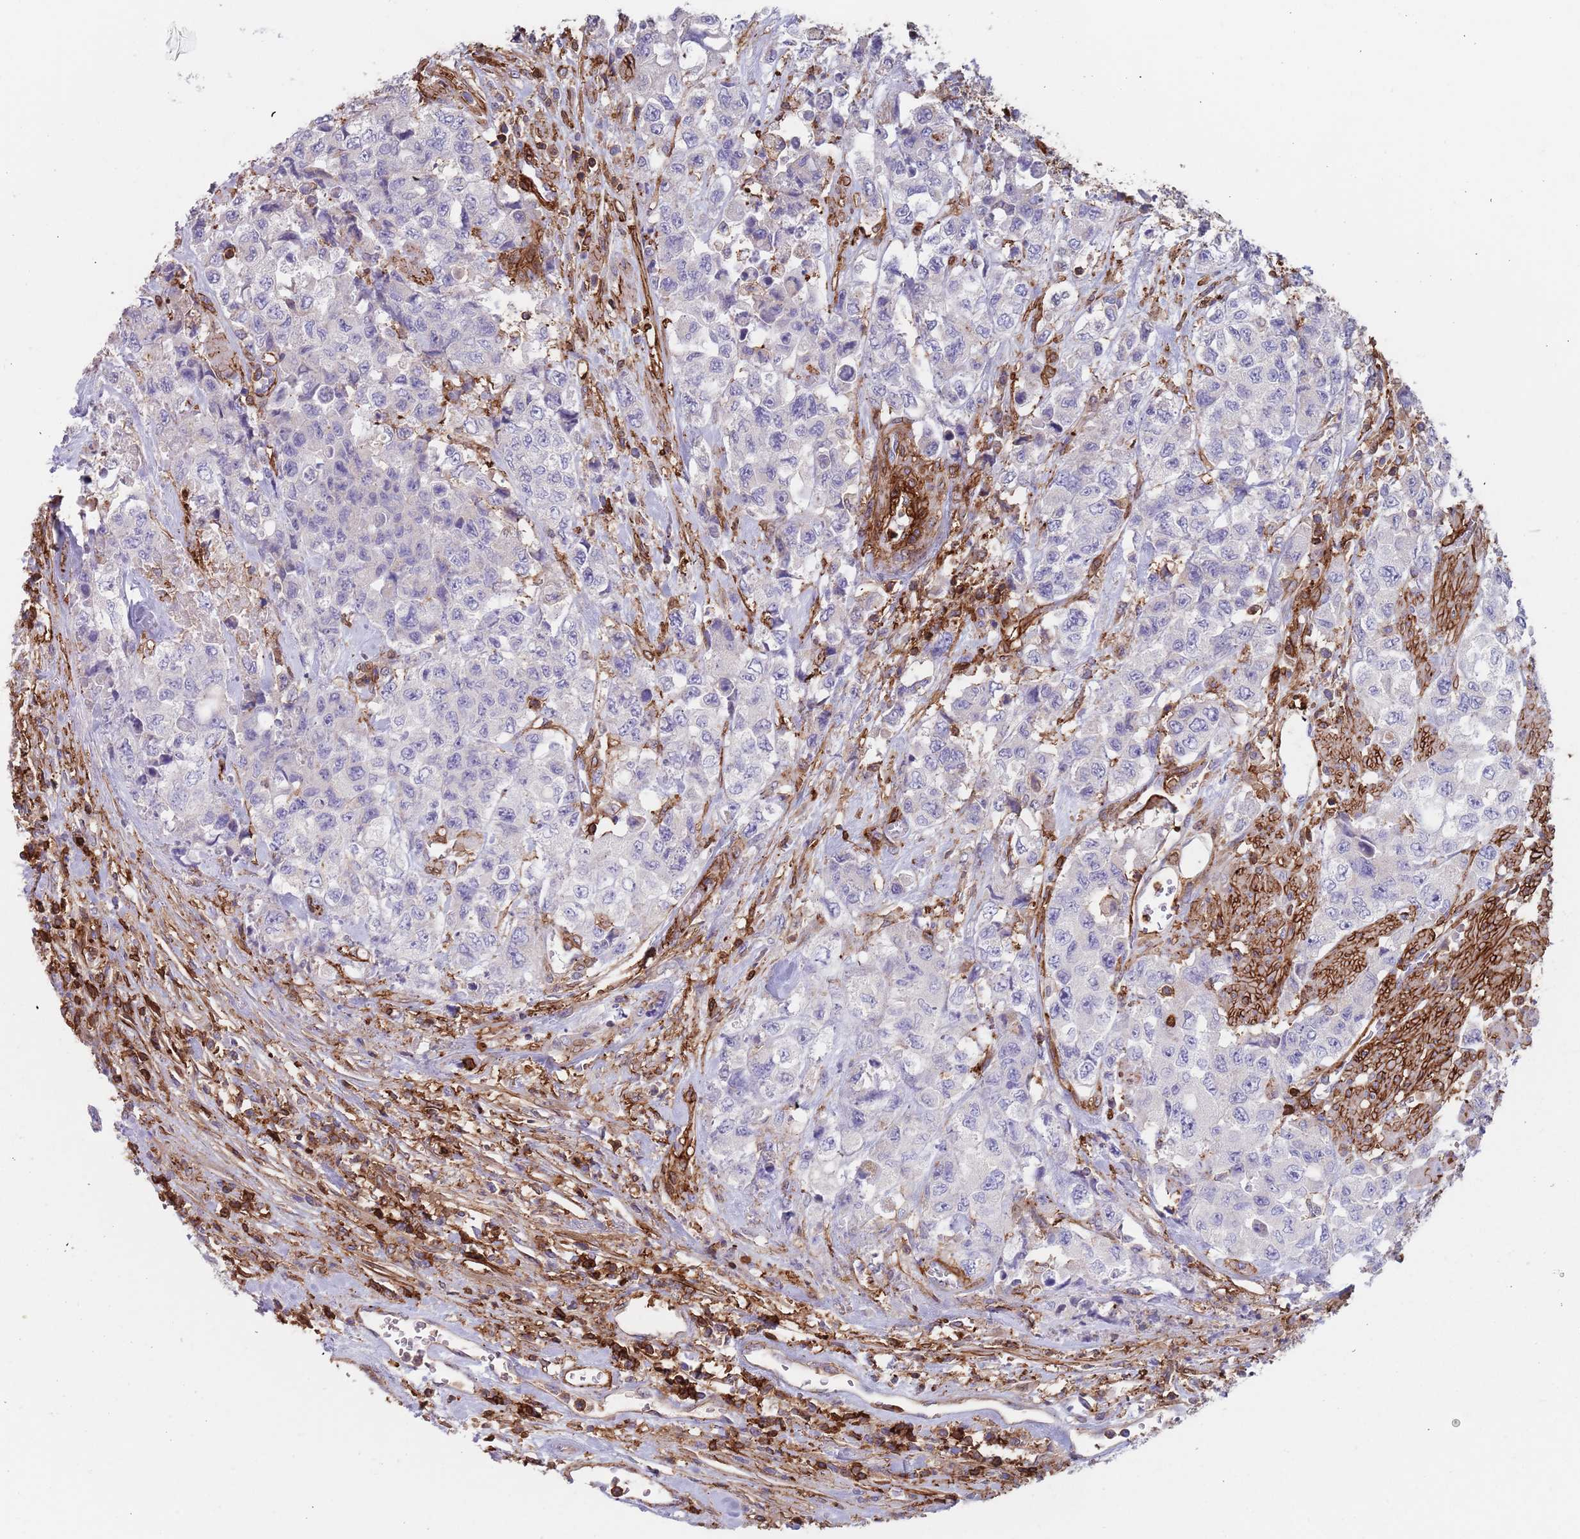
{"staining": {"intensity": "negative", "quantity": "none", "location": "none"}, "tissue": "urothelial cancer", "cell_type": "Tumor cells", "image_type": "cancer", "snomed": [{"axis": "morphology", "description": "Urothelial carcinoma, High grade"}, {"axis": "topography", "description": "Urinary bladder"}], "caption": "This micrograph is of urothelial carcinoma (high-grade) stained with immunohistochemistry (IHC) to label a protein in brown with the nuclei are counter-stained blue. There is no expression in tumor cells.", "gene": "RNF144A", "patient": {"sex": "female", "age": 78}}